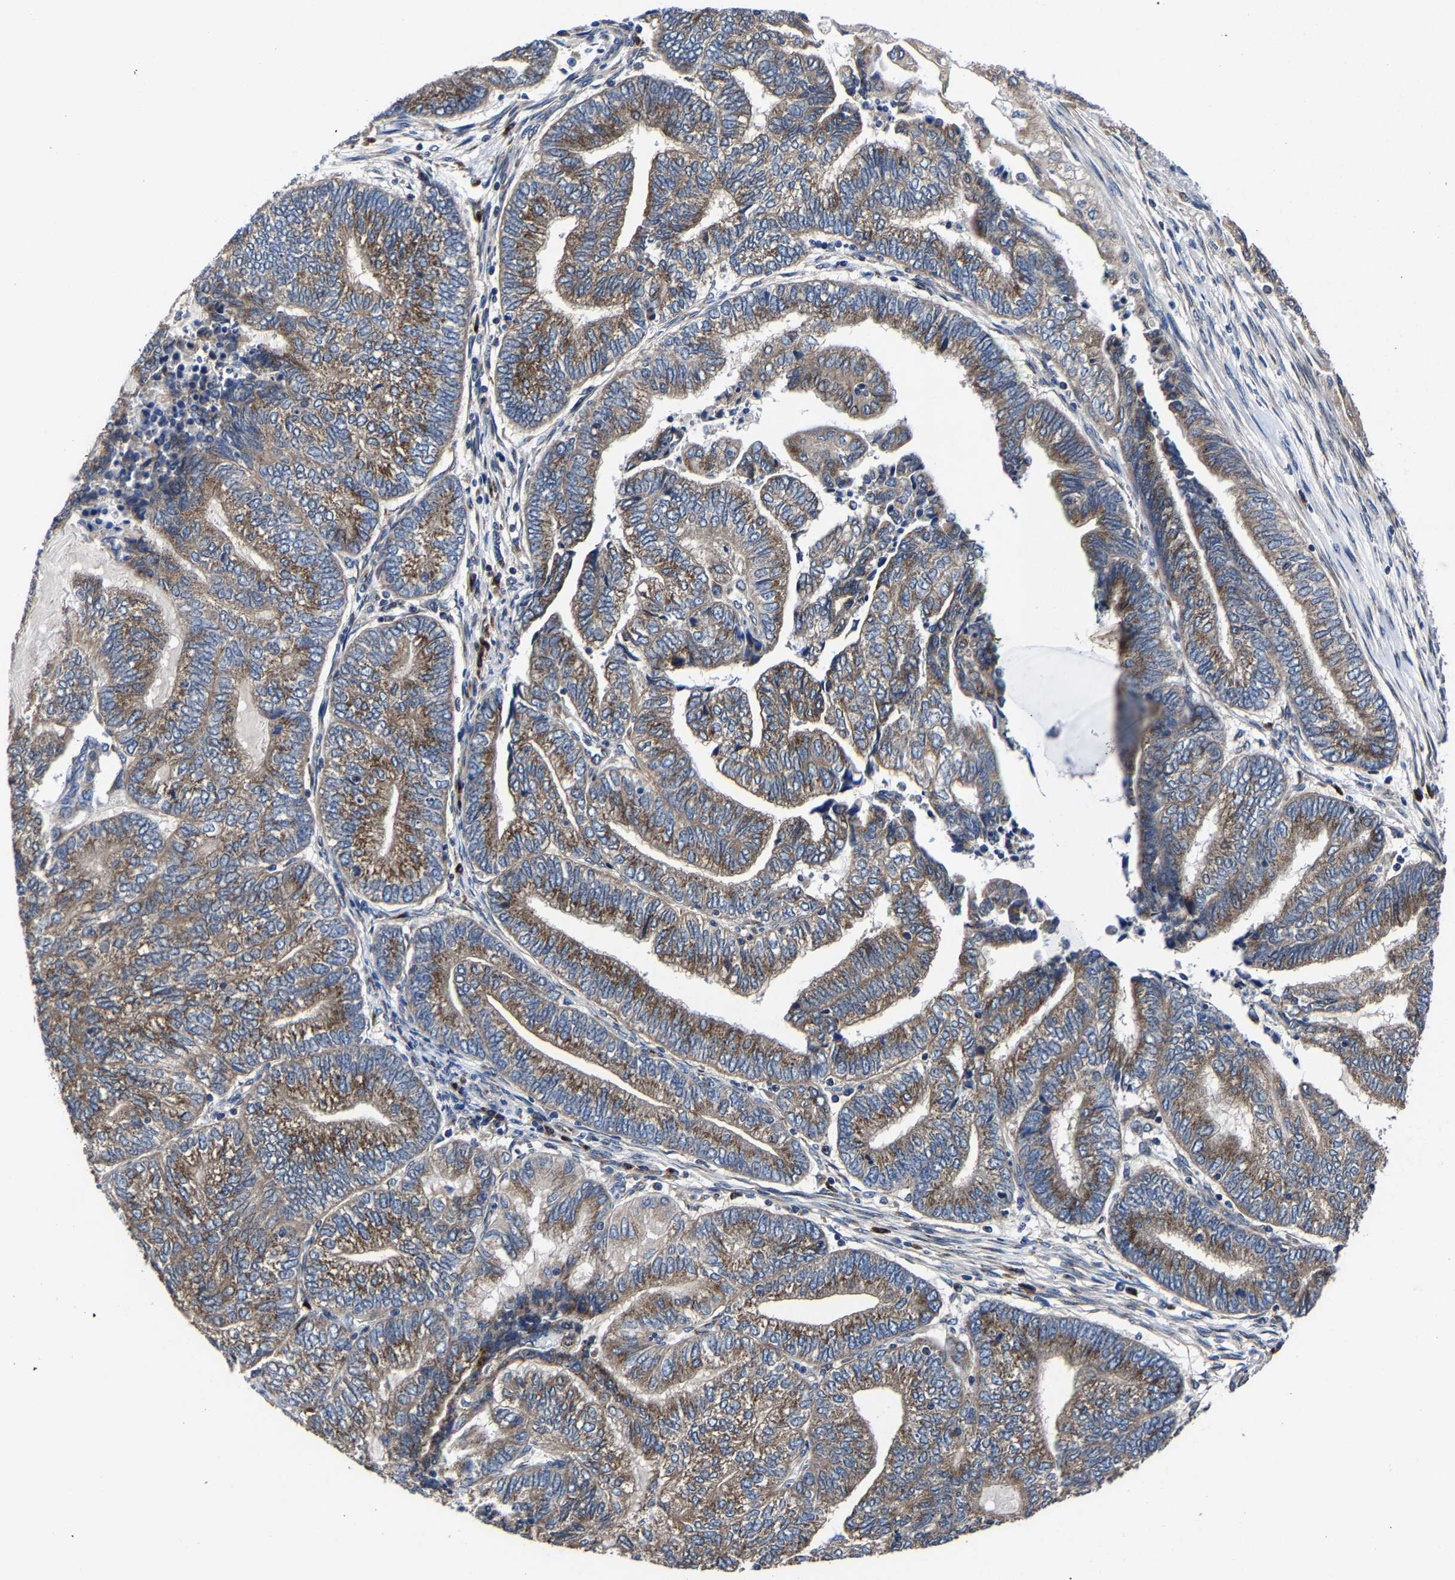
{"staining": {"intensity": "moderate", "quantity": ">75%", "location": "cytoplasmic/membranous"}, "tissue": "endometrial cancer", "cell_type": "Tumor cells", "image_type": "cancer", "snomed": [{"axis": "morphology", "description": "Adenocarcinoma, NOS"}, {"axis": "topography", "description": "Uterus"}, {"axis": "topography", "description": "Endometrium"}], "caption": "Protein expression analysis of human endometrial cancer reveals moderate cytoplasmic/membranous positivity in approximately >75% of tumor cells.", "gene": "EBAG9", "patient": {"sex": "female", "age": 70}}